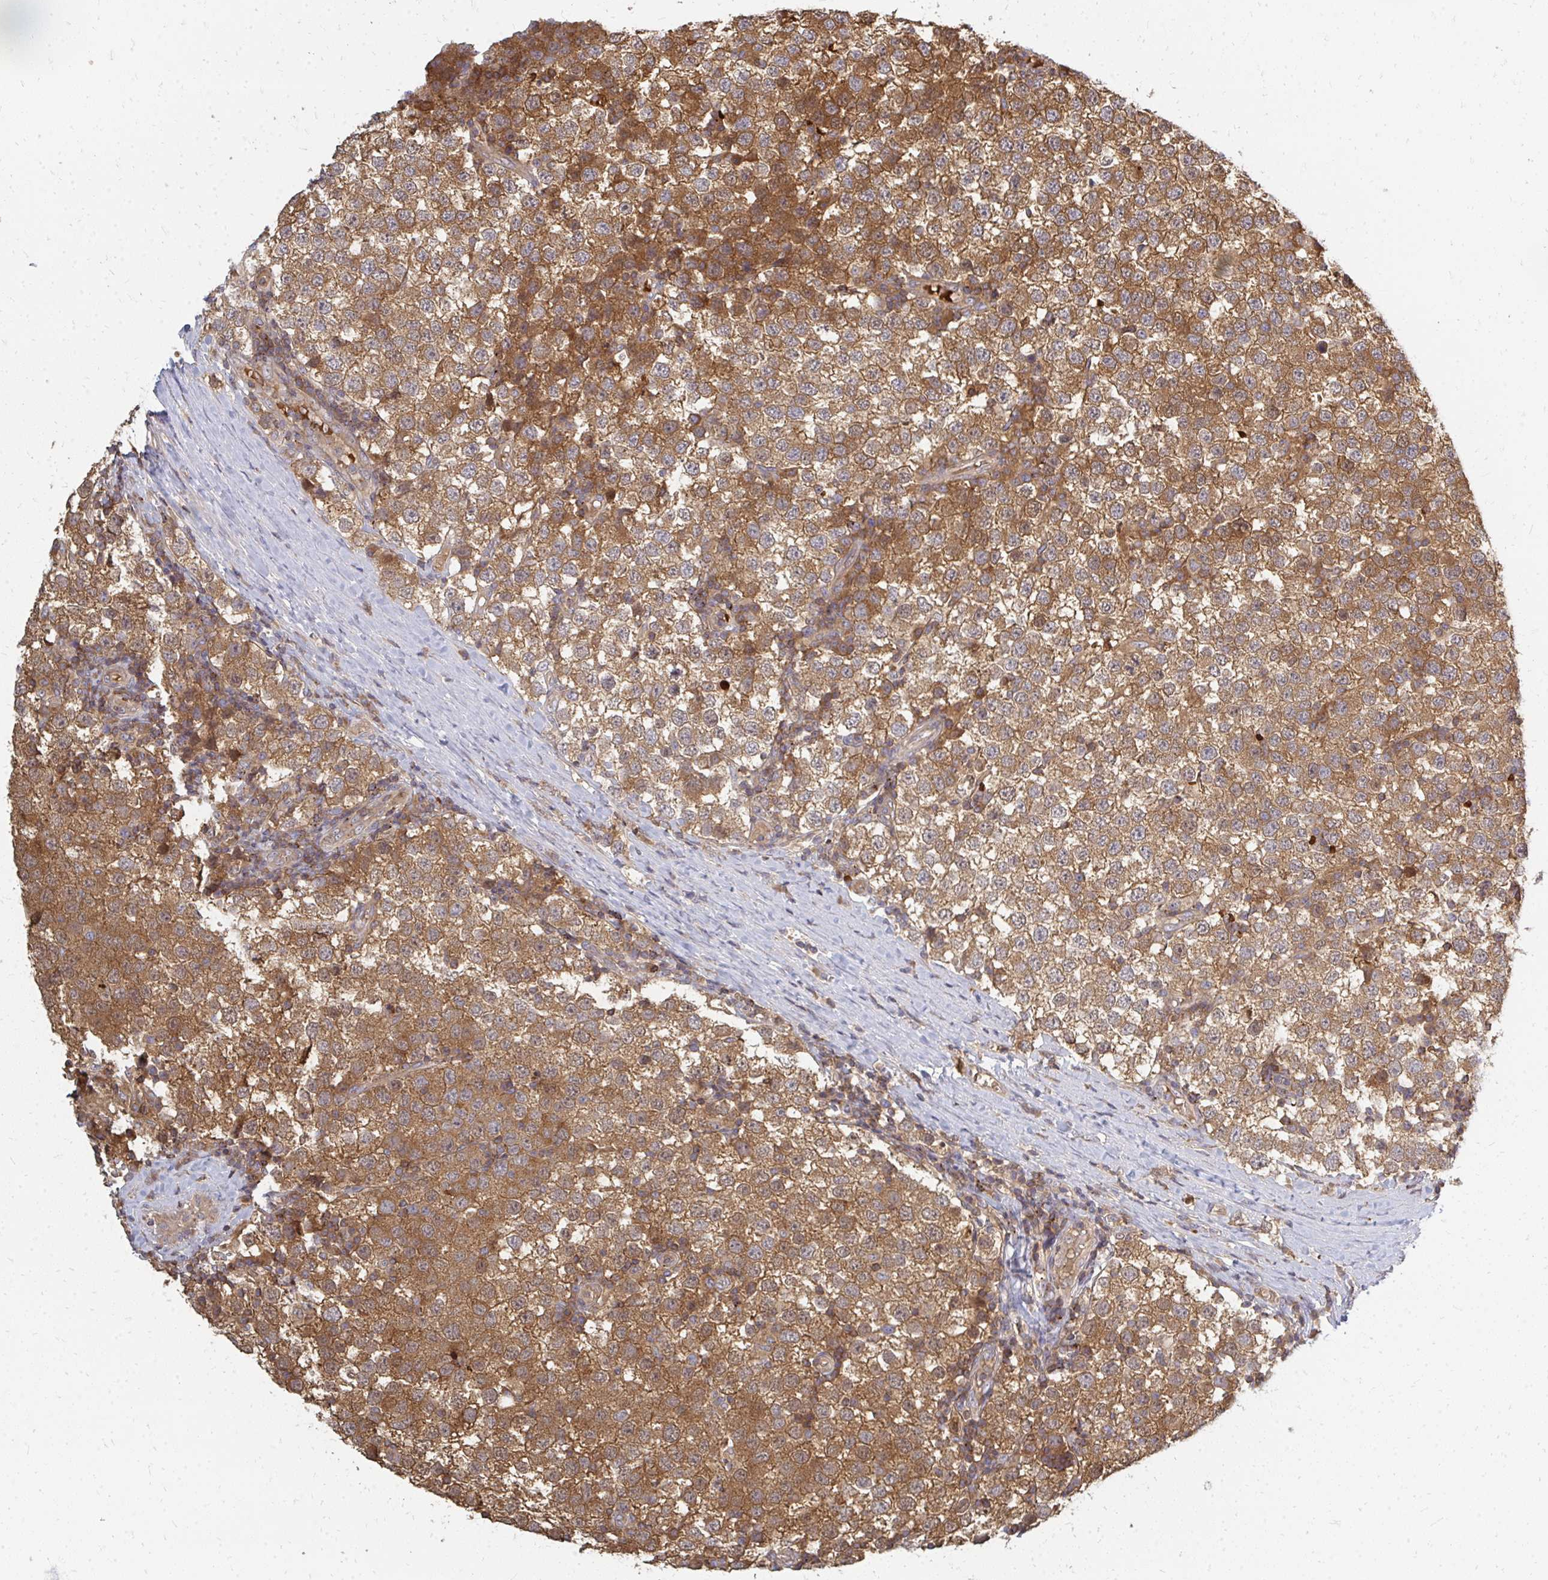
{"staining": {"intensity": "moderate", "quantity": ">75%", "location": "cytoplasmic/membranous"}, "tissue": "testis cancer", "cell_type": "Tumor cells", "image_type": "cancer", "snomed": [{"axis": "morphology", "description": "Seminoma, NOS"}, {"axis": "topography", "description": "Testis"}], "caption": "The histopathology image demonstrates a brown stain indicating the presence of a protein in the cytoplasmic/membranous of tumor cells in seminoma (testis).", "gene": "ZNF285", "patient": {"sex": "male", "age": 34}}